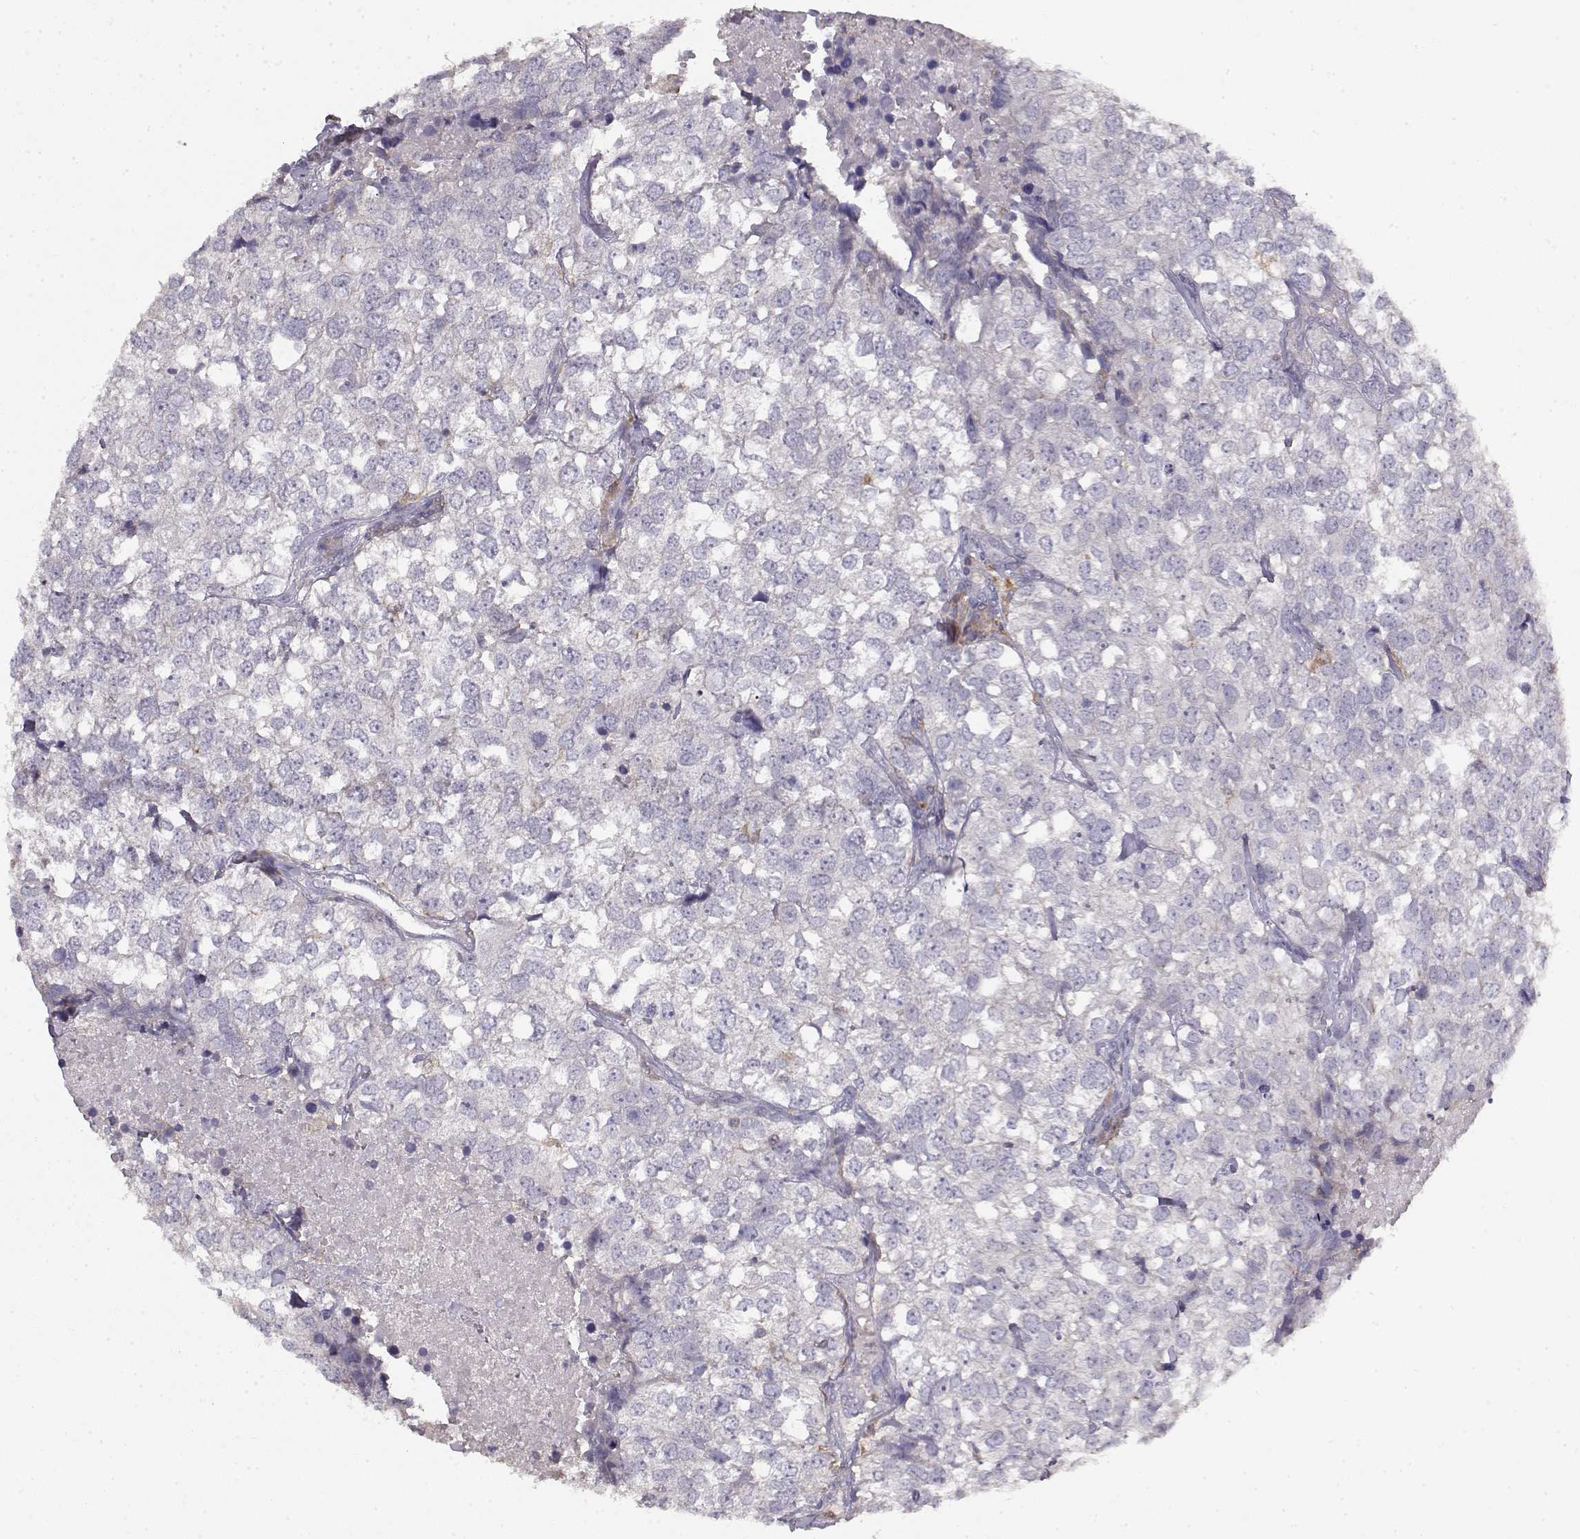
{"staining": {"intensity": "negative", "quantity": "none", "location": "none"}, "tissue": "breast cancer", "cell_type": "Tumor cells", "image_type": "cancer", "snomed": [{"axis": "morphology", "description": "Duct carcinoma"}, {"axis": "topography", "description": "Breast"}], "caption": "Immunohistochemistry (IHC) image of neoplastic tissue: human breast cancer stained with DAB reveals no significant protein staining in tumor cells. (DAB (3,3'-diaminobenzidine) immunohistochemistry, high magnification).", "gene": "VAV1", "patient": {"sex": "female", "age": 30}}